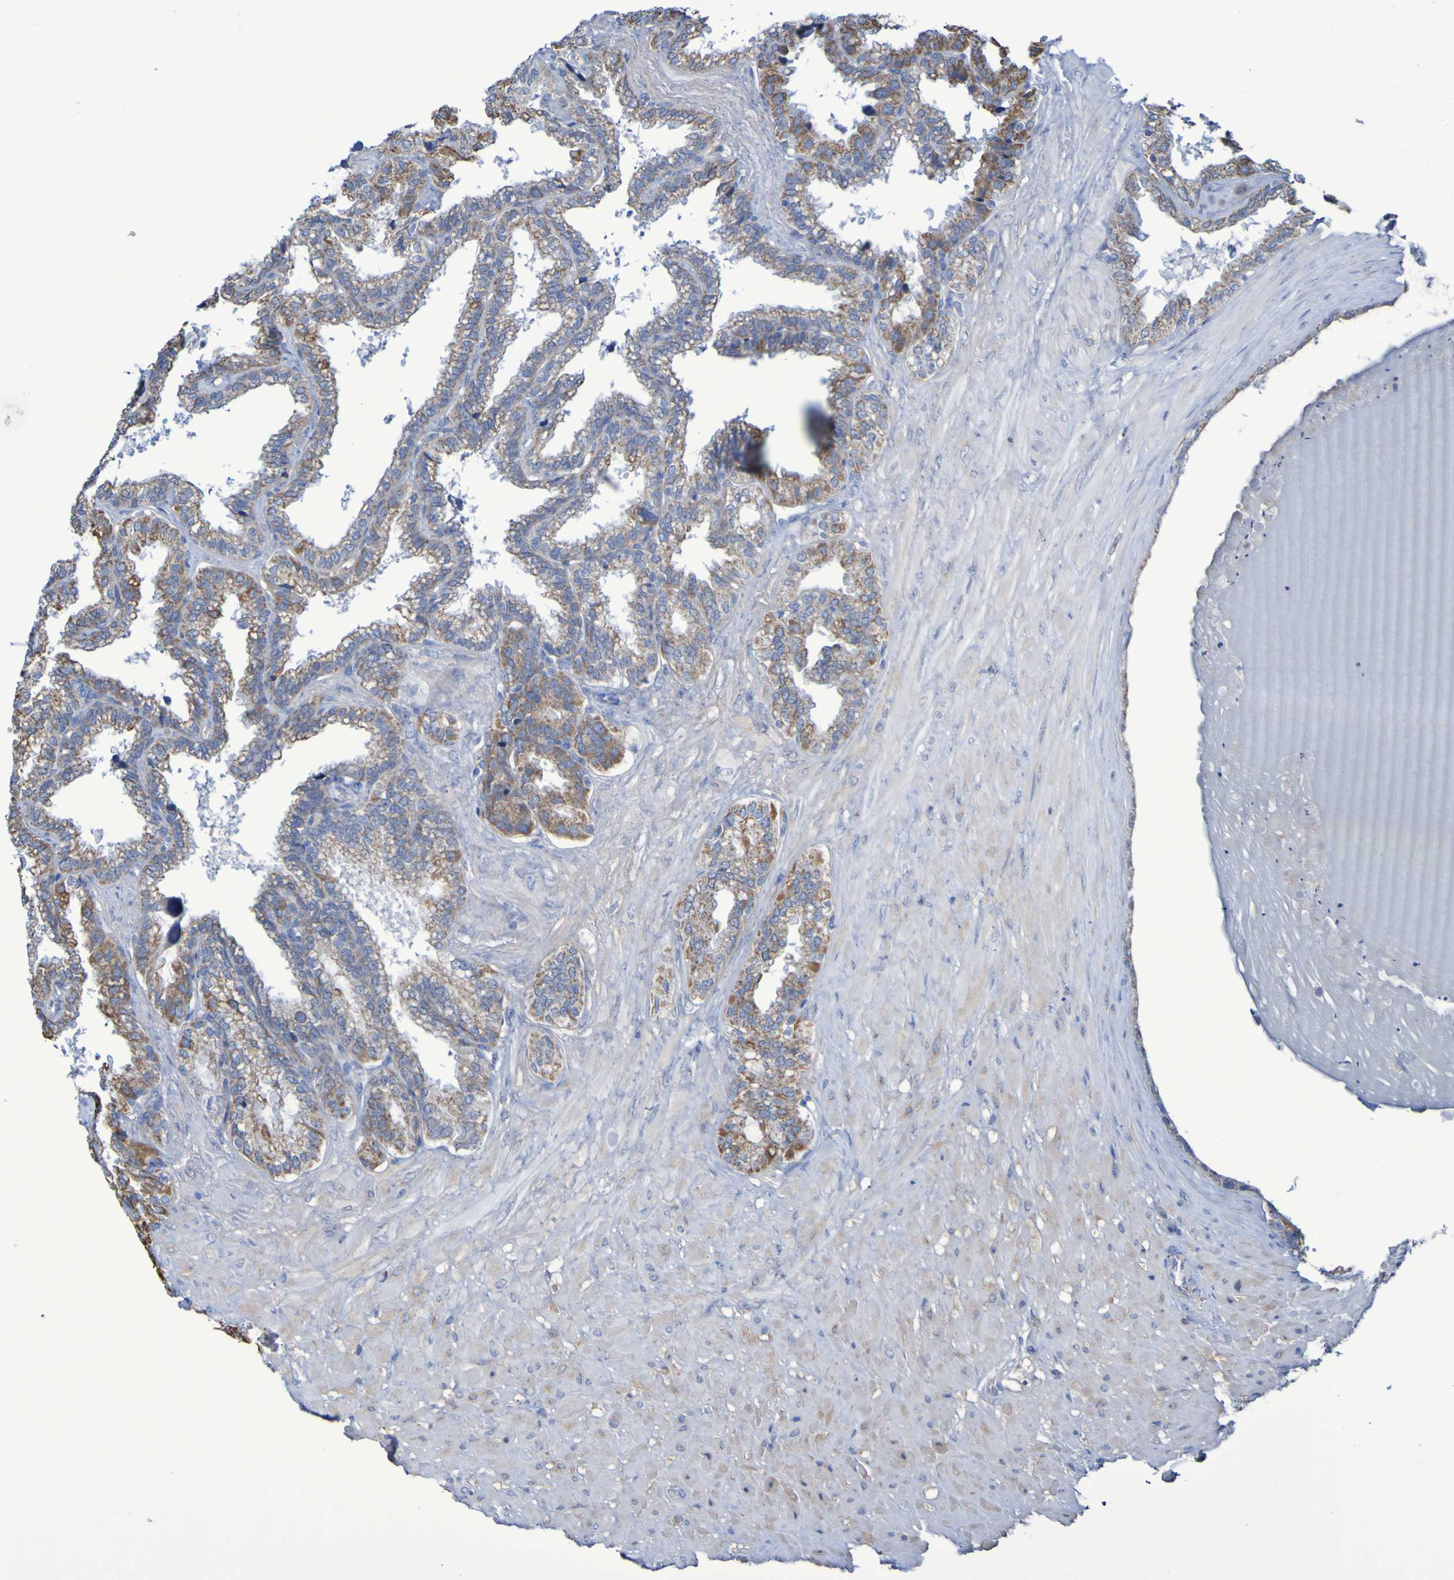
{"staining": {"intensity": "moderate", "quantity": ">75%", "location": "cytoplasmic/membranous"}, "tissue": "seminal vesicle", "cell_type": "Glandular cells", "image_type": "normal", "snomed": [{"axis": "morphology", "description": "Normal tissue, NOS"}, {"axis": "topography", "description": "Seminal veicle"}], "caption": "Normal seminal vesicle was stained to show a protein in brown. There is medium levels of moderate cytoplasmic/membranous positivity in approximately >75% of glandular cells. Nuclei are stained in blue.", "gene": "CNTN2", "patient": {"sex": "male", "age": 46}}